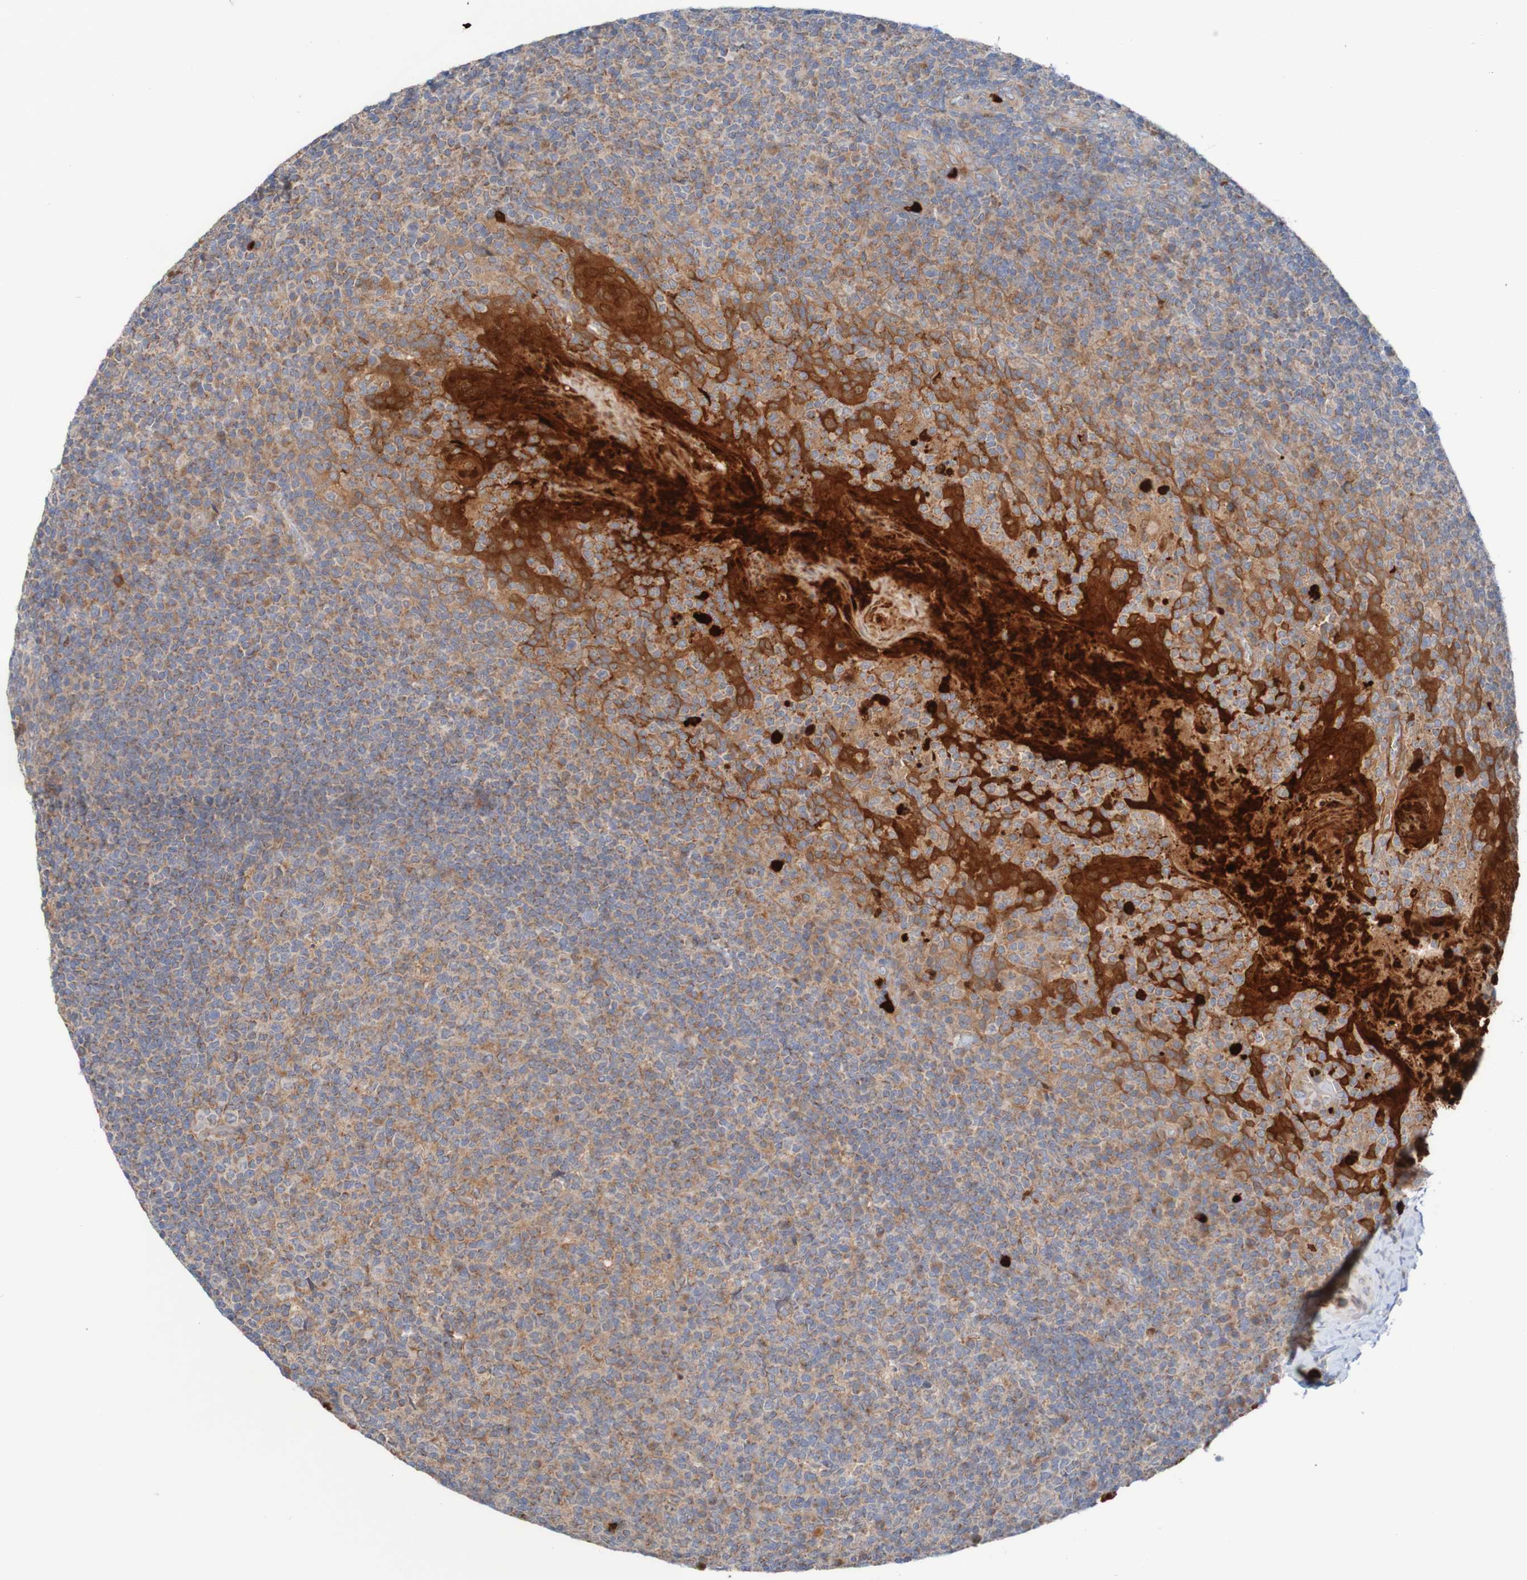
{"staining": {"intensity": "weak", "quantity": ">75%", "location": "cytoplasmic/membranous"}, "tissue": "tonsil", "cell_type": "Germinal center cells", "image_type": "normal", "snomed": [{"axis": "morphology", "description": "Normal tissue, NOS"}, {"axis": "topography", "description": "Tonsil"}], "caption": "An immunohistochemistry photomicrograph of unremarkable tissue is shown. Protein staining in brown labels weak cytoplasmic/membranous positivity in tonsil within germinal center cells. The staining was performed using DAB, with brown indicating positive protein expression. Nuclei are stained blue with hematoxylin.", "gene": "PARP4", "patient": {"sex": "male", "age": 17}}